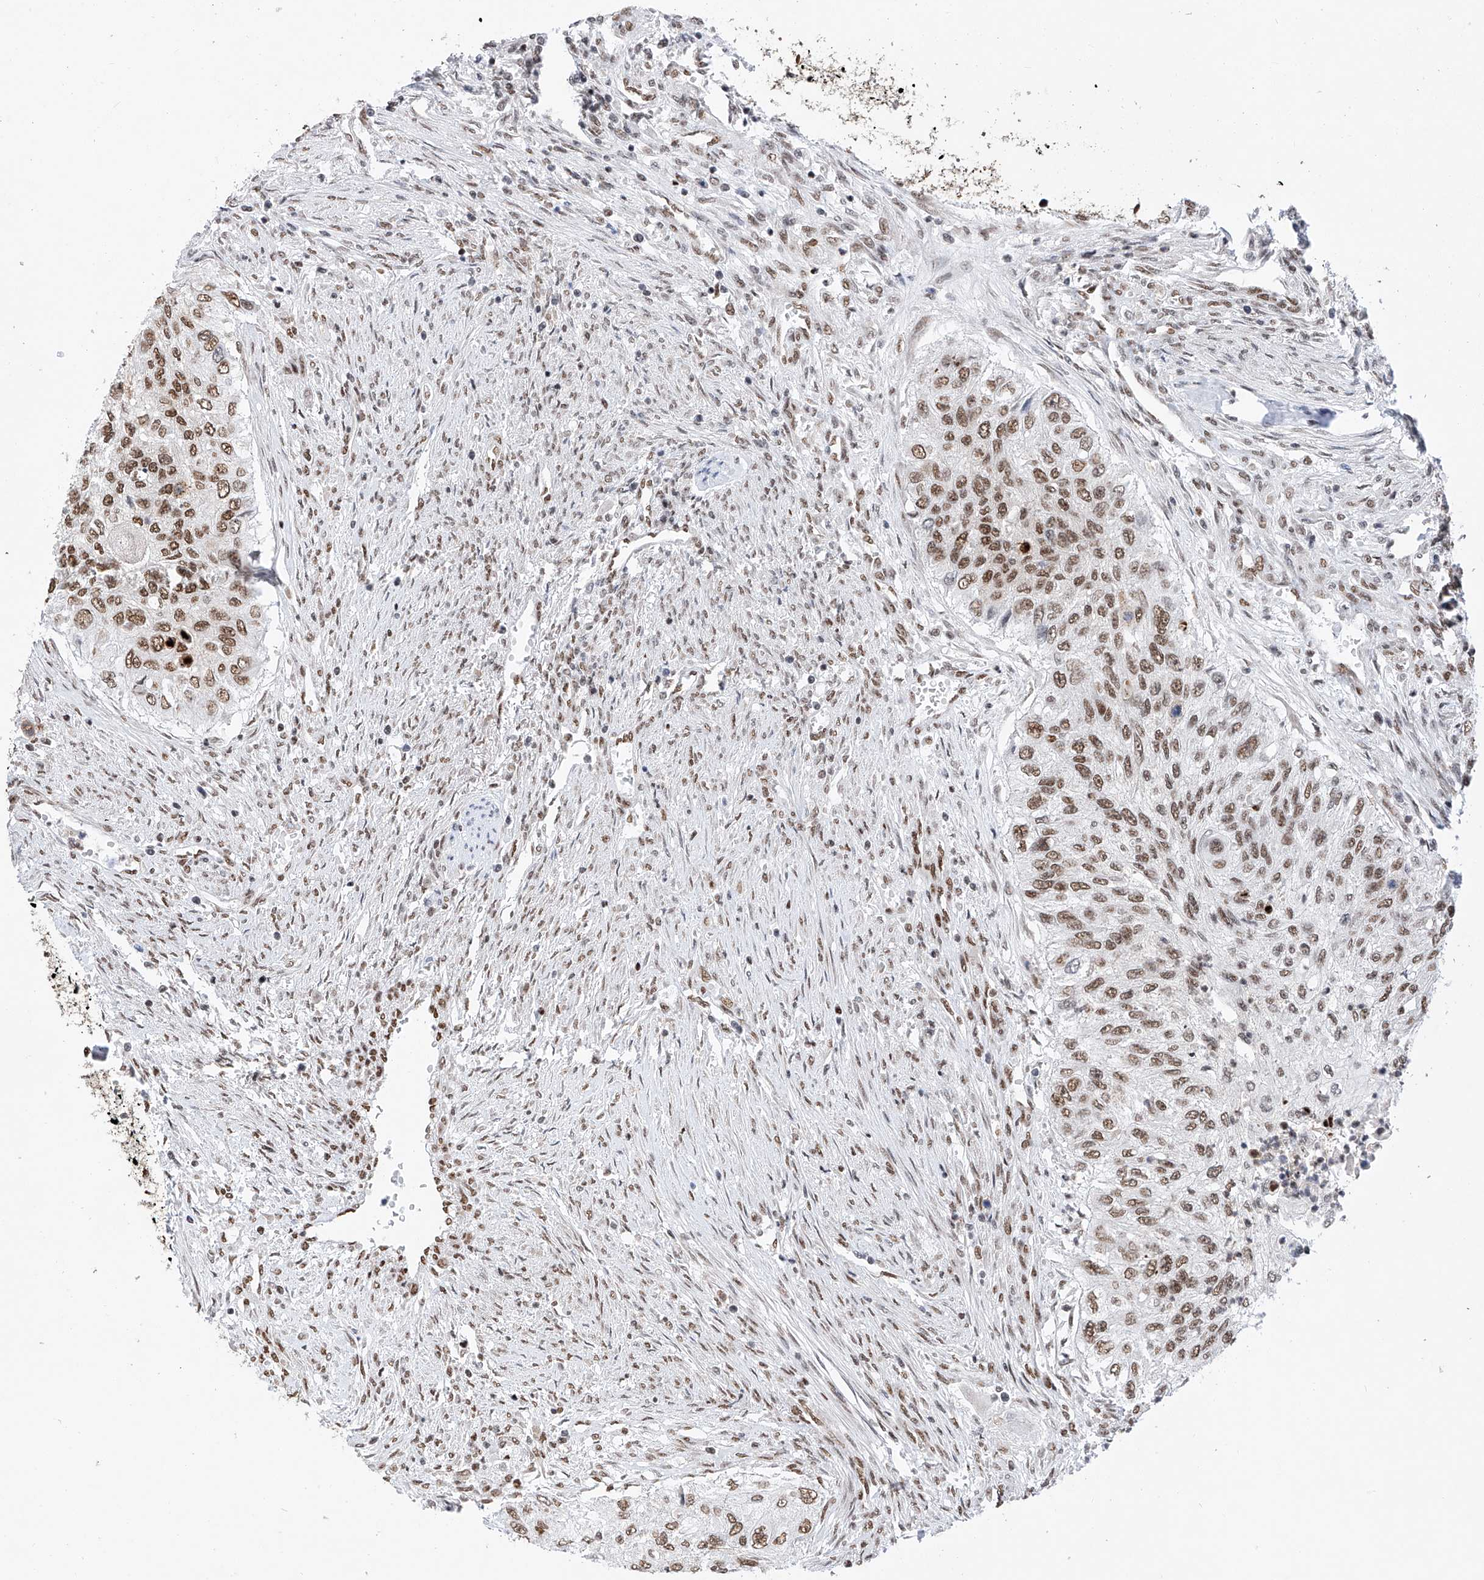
{"staining": {"intensity": "moderate", "quantity": ">75%", "location": "nuclear"}, "tissue": "urothelial cancer", "cell_type": "Tumor cells", "image_type": "cancer", "snomed": [{"axis": "morphology", "description": "Urothelial carcinoma, High grade"}, {"axis": "topography", "description": "Urinary bladder"}], "caption": "Human high-grade urothelial carcinoma stained for a protein (brown) demonstrates moderate nuclear positive positivity in about >75% of tumor cells.", "gene": "SRSF6", "patient": {"sex": "female", "age": 60}}